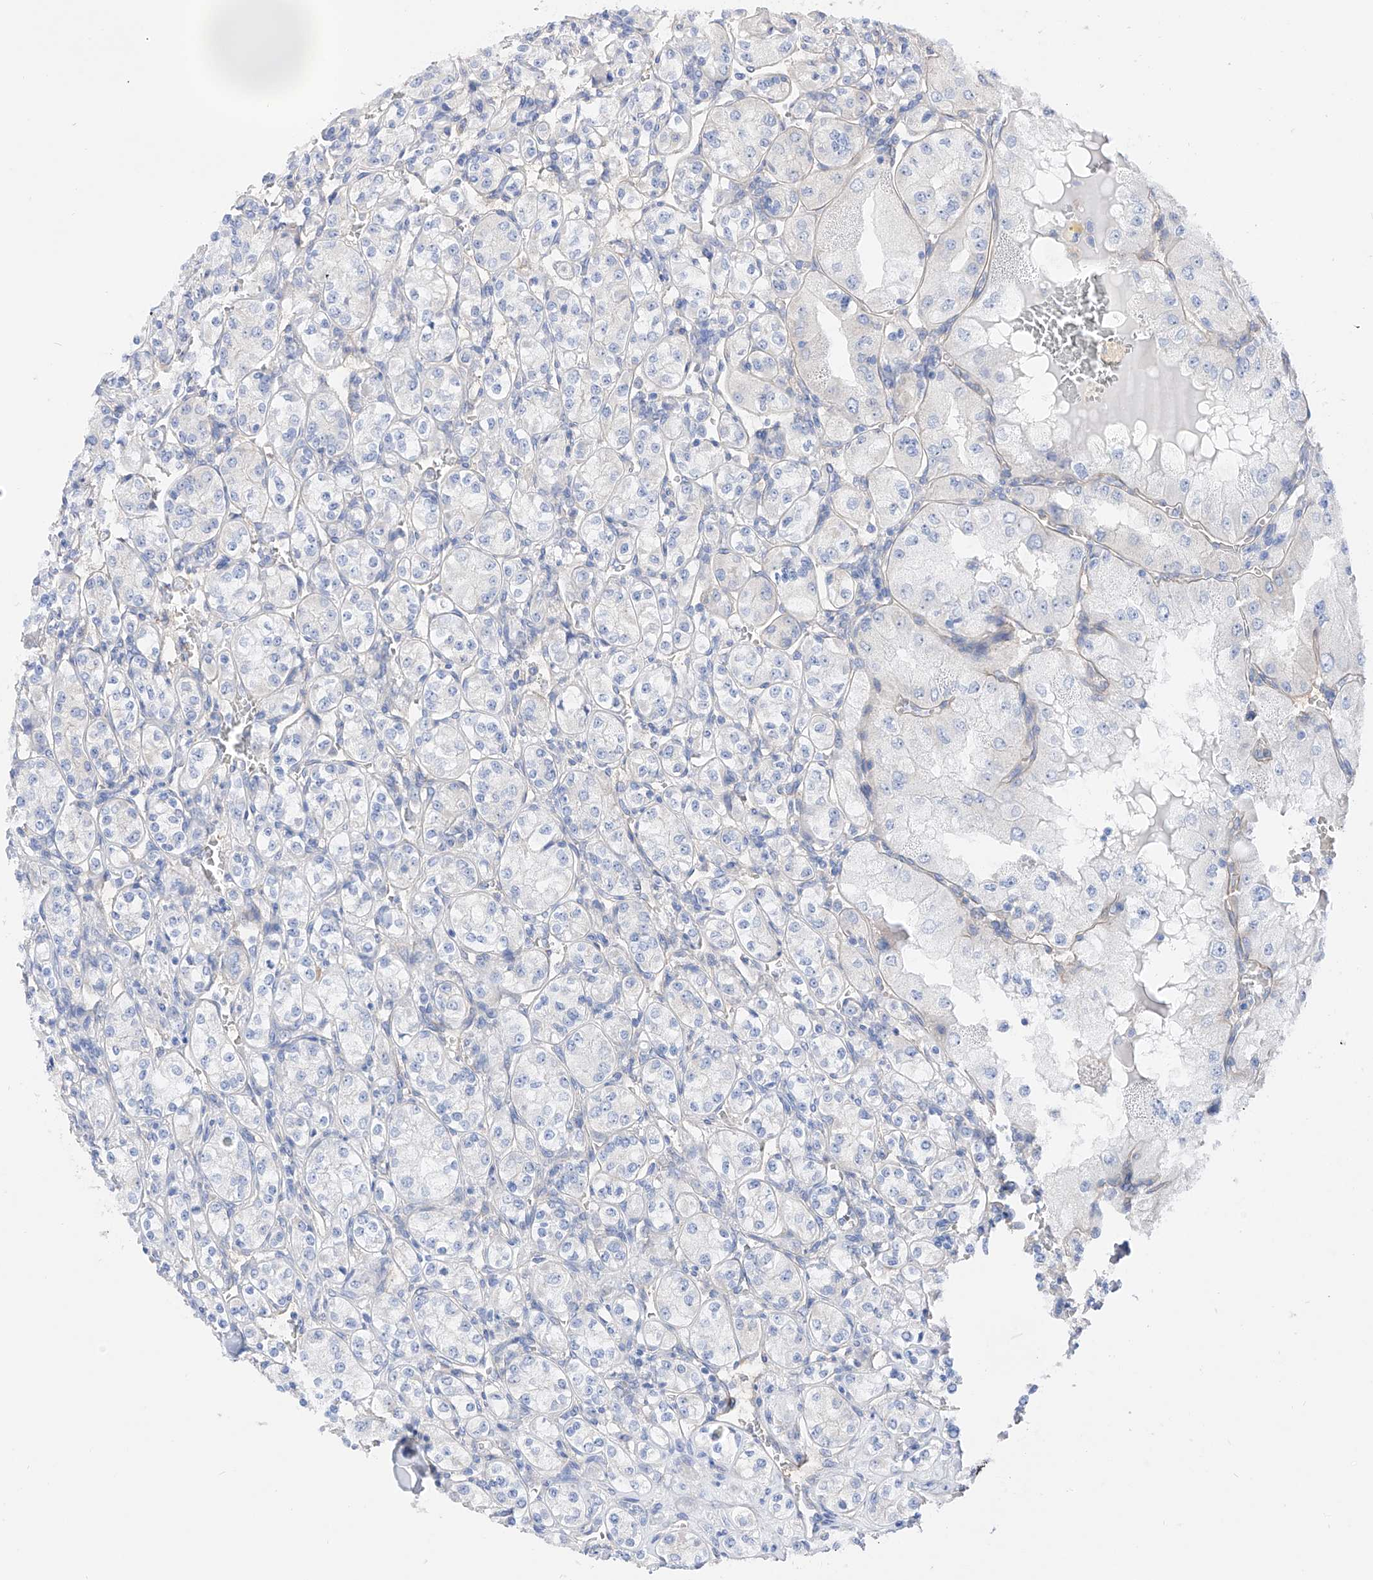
{"staining": {"intensity": "negative", "quantity": "none", "location": "none"}, "tissue": "renal cancer", "cell_type": "Tumor cells", "image_type": "cancer", "snomed": [{"axis": "morphology", "description": "Adenocarcinoma, NOS"}, {"axis": "topography", "description": "Kidney"}], "caption": "There is no significant positivity in tumor cells of renal cancer.", "gene": "ZNF653", "patient": {"sex": "male", "age": 77}}